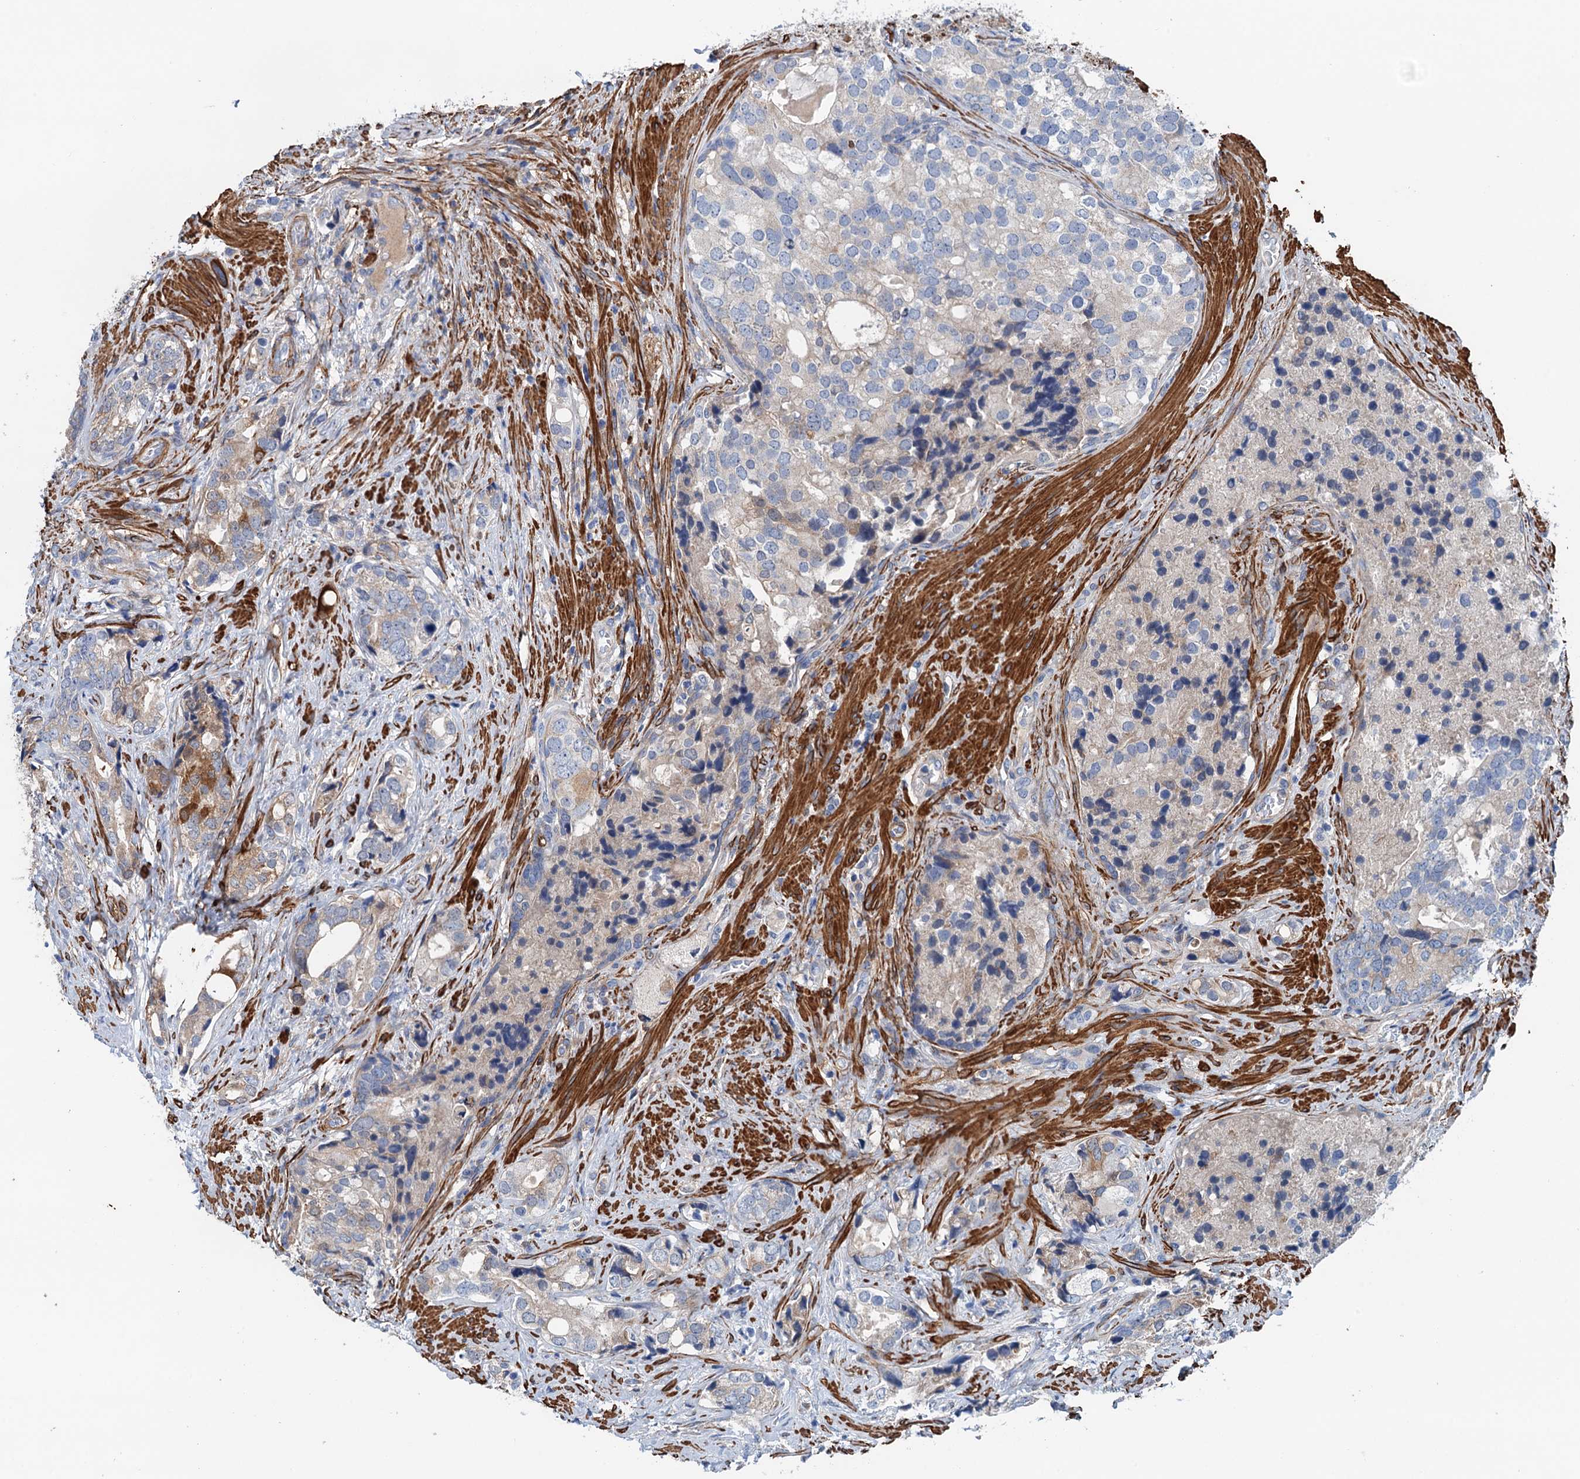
{"staining": {"intensity": "weak", "quantity": "25%-75%", "location": "cytoplasmic/membranous"}, "tissue": "prostate cancer", "cell_type": "Tumor cells", "image_type": "cancer", "snomed": [{"axis": "morphology", "description": "Adenocarcinoma, High grade"}, {"axis": "topography", "description": "Prostate"}], "caption": "A histopathology image showing weak cytoplasmic/membranous positivity in approximately 25%-75% of tumor cells in prostate high-grade adenocarcinoma, as visualized by brown immunohistochemical staining.", "gene": "CSTPP1", "patient": {"sex": "male", "age": 75}}